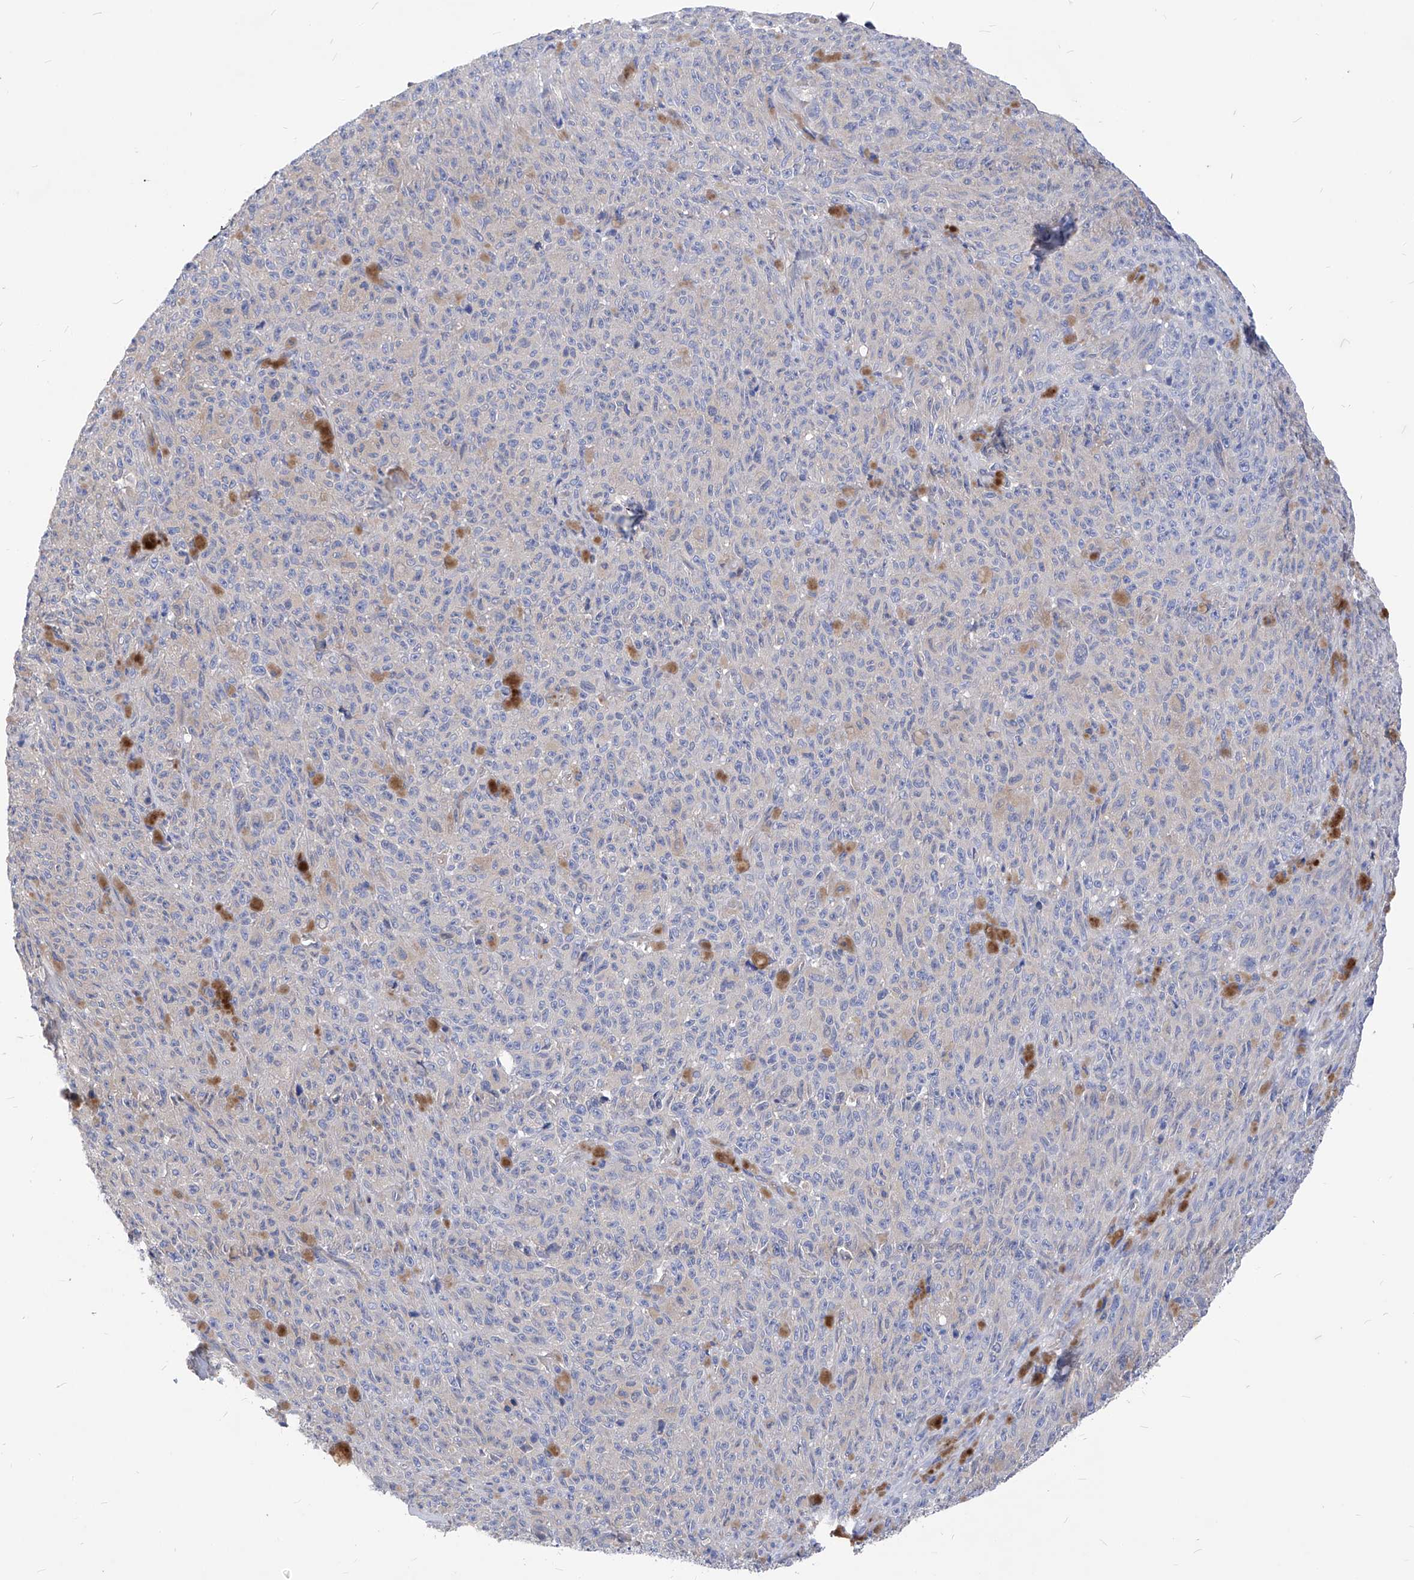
{"staining": {"intensity": "negative", "quantity": "none", "location": "none"}, "tissue": "melanoma", "cell_type": "Tumor cells", "image_type": "cancer", "snomed": [{"axis": "morphology", "description": "Malignant melanoma, NOS"}, {"axis": "topography", "description": "Skin"}], "caption": "Human melanoma stained for a protein using immunohistochemistry (IHC) displays no expression in tumor cells.", "gene": "XPNPEP1", "patient": {"sex": "female", "age": 82}}